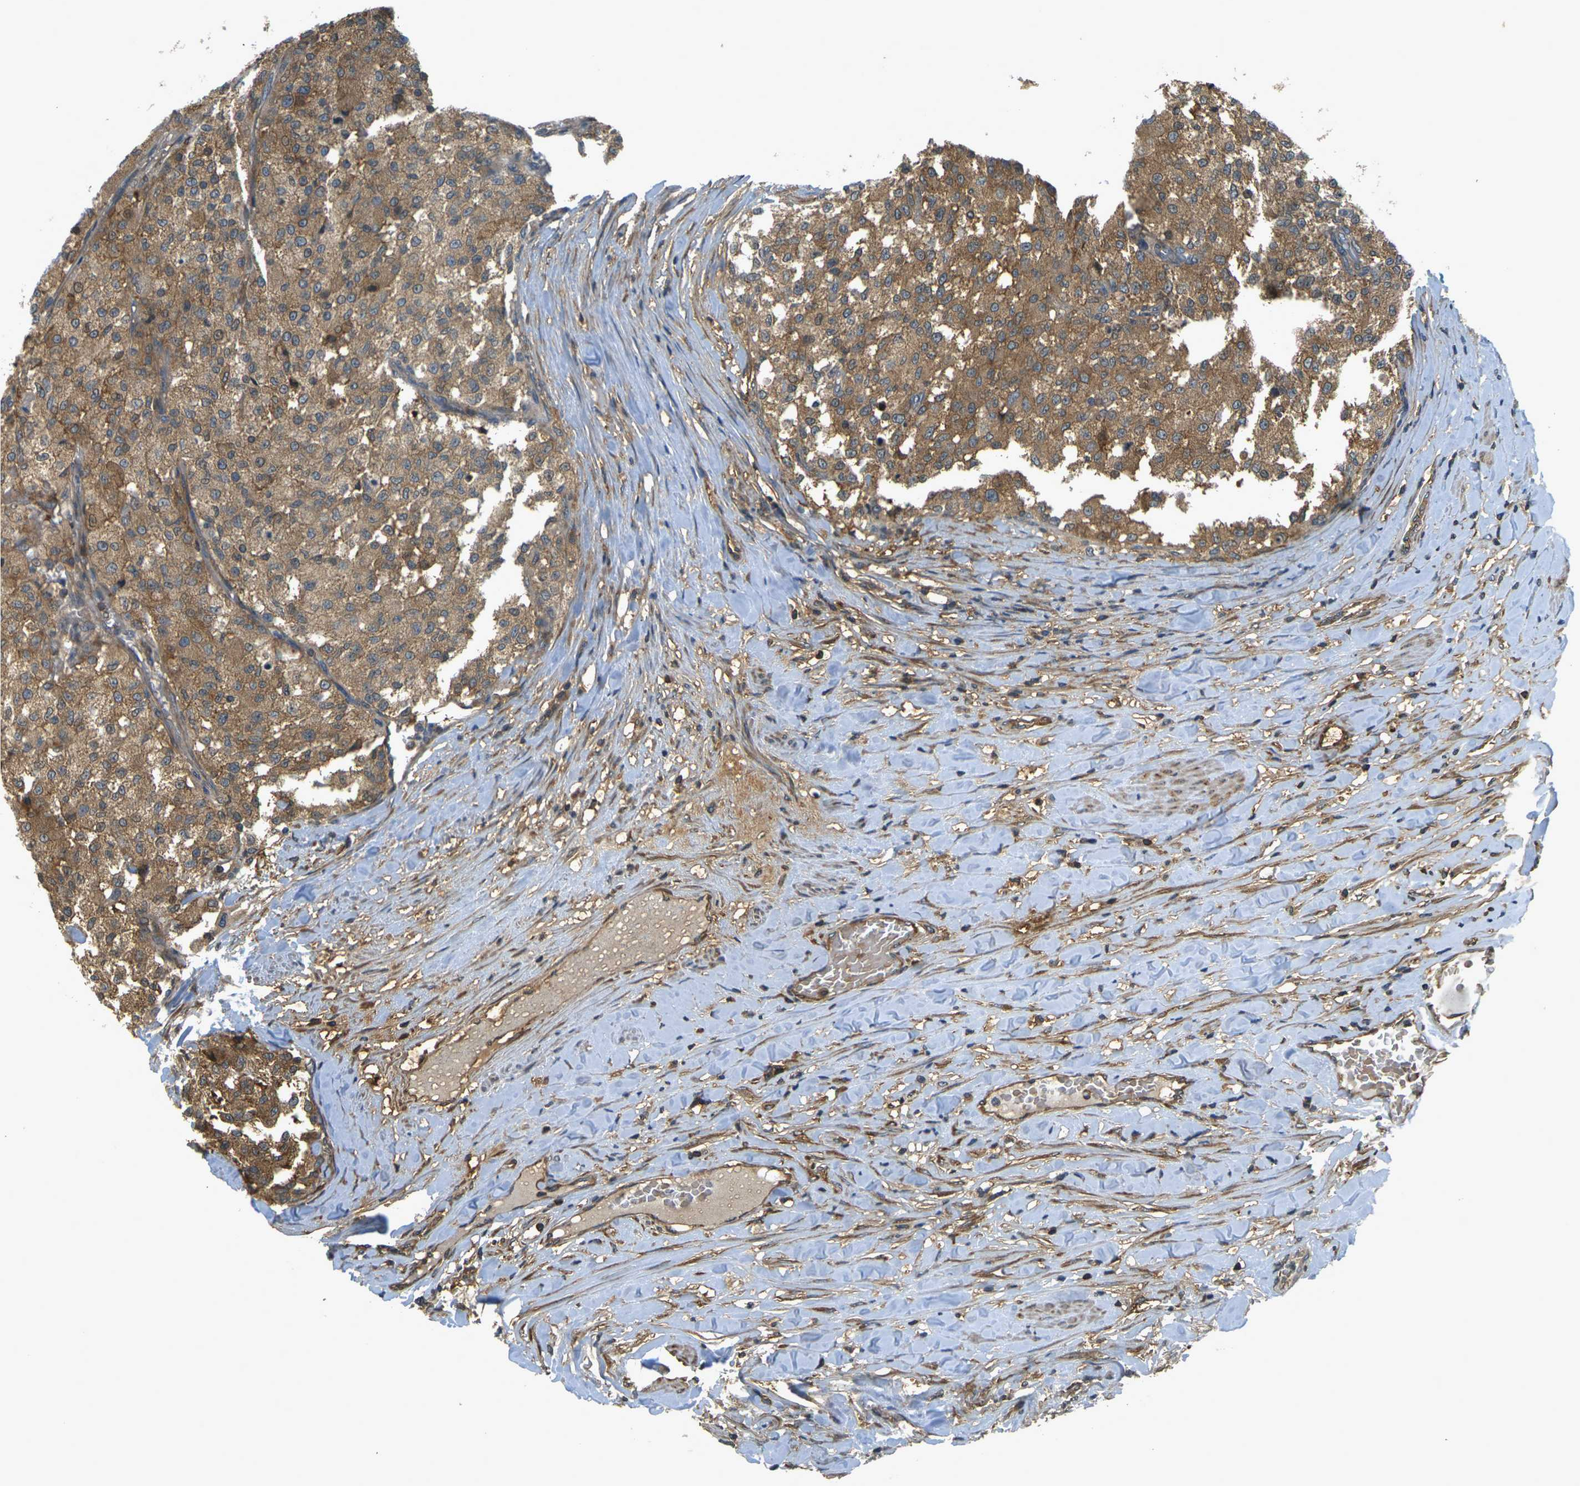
{"staining": {"intensity": "moderate", "quantity": ">75%", "location": "cytoplasmic/membranous"}, "tissue": "testis cancer", "cell_type": "Tumor cells", "image_type": "cancer", "snomed": [{"axis": "morphology", "description": "Seminoma, NOS"}, {"axis": "topography", "description": "Testis"}], "caption": "IHC (DAB) staining of human testis seminoma displays moderate cytoplasmic/membranous protein expression in approximately >75% of tumor cells.", "gene": "CAST", "patient": {"sex": "male", "age": 59}}